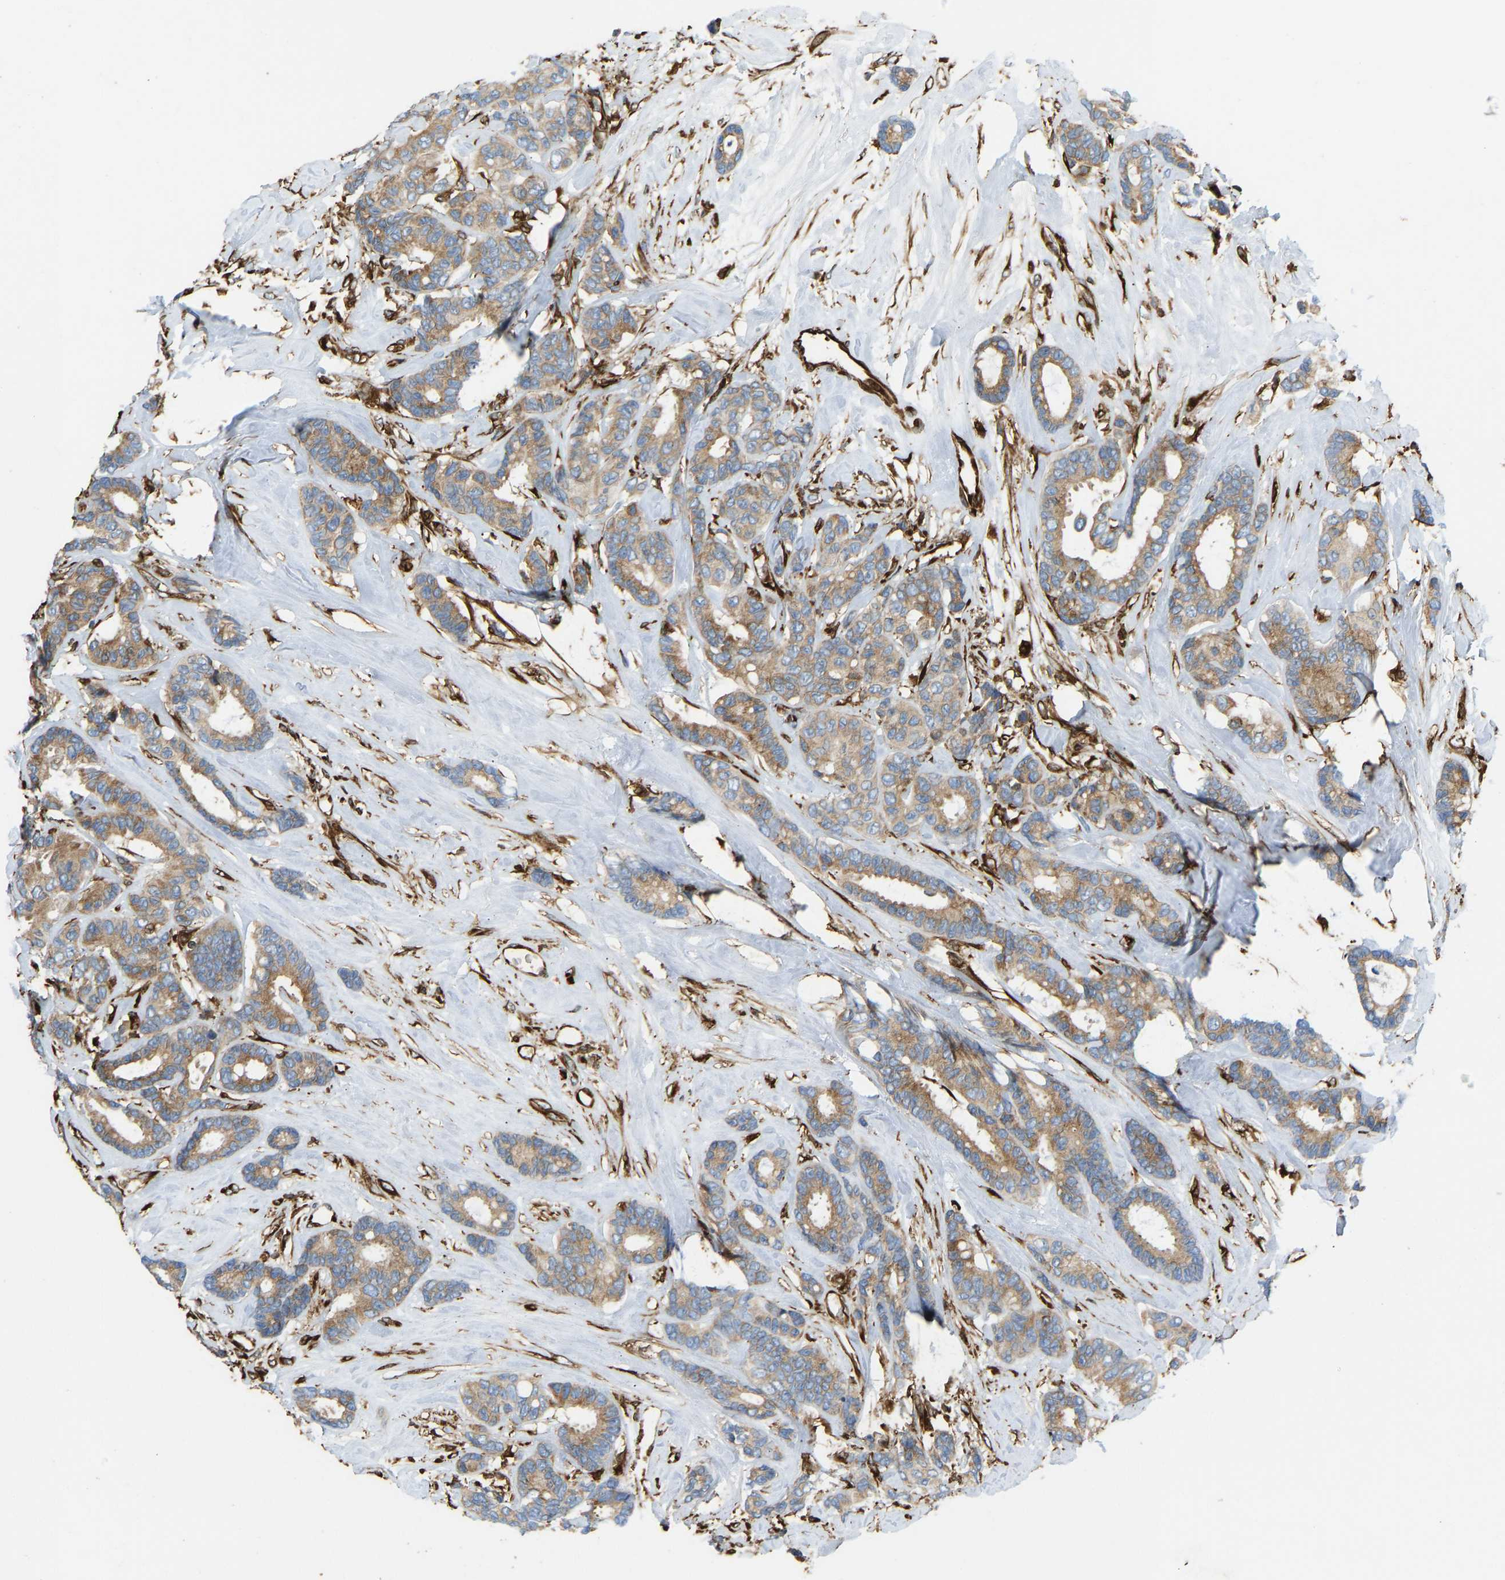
{"staining": {"intensity": "moderate", "quantity": ">75%", "location": "cytoplasmic/membranous"}, "tissue": "breast cancer", "cell_type": "Tumor cells", "image_type": "cancer", "snomed": [{"axis": "morphology", "description": "Duct carcinoma"}, {"axis": "topography", "description": "Breast"}], "caption": "High-power microscopy captured an IHC micrograph of breast intraductal carcinoma, revealing moderate cytoplasmic/membranous expression in approximately >75% of tumor cells.", "gene": "BEX3", "patient": {"sex": "female", "age": 87}}